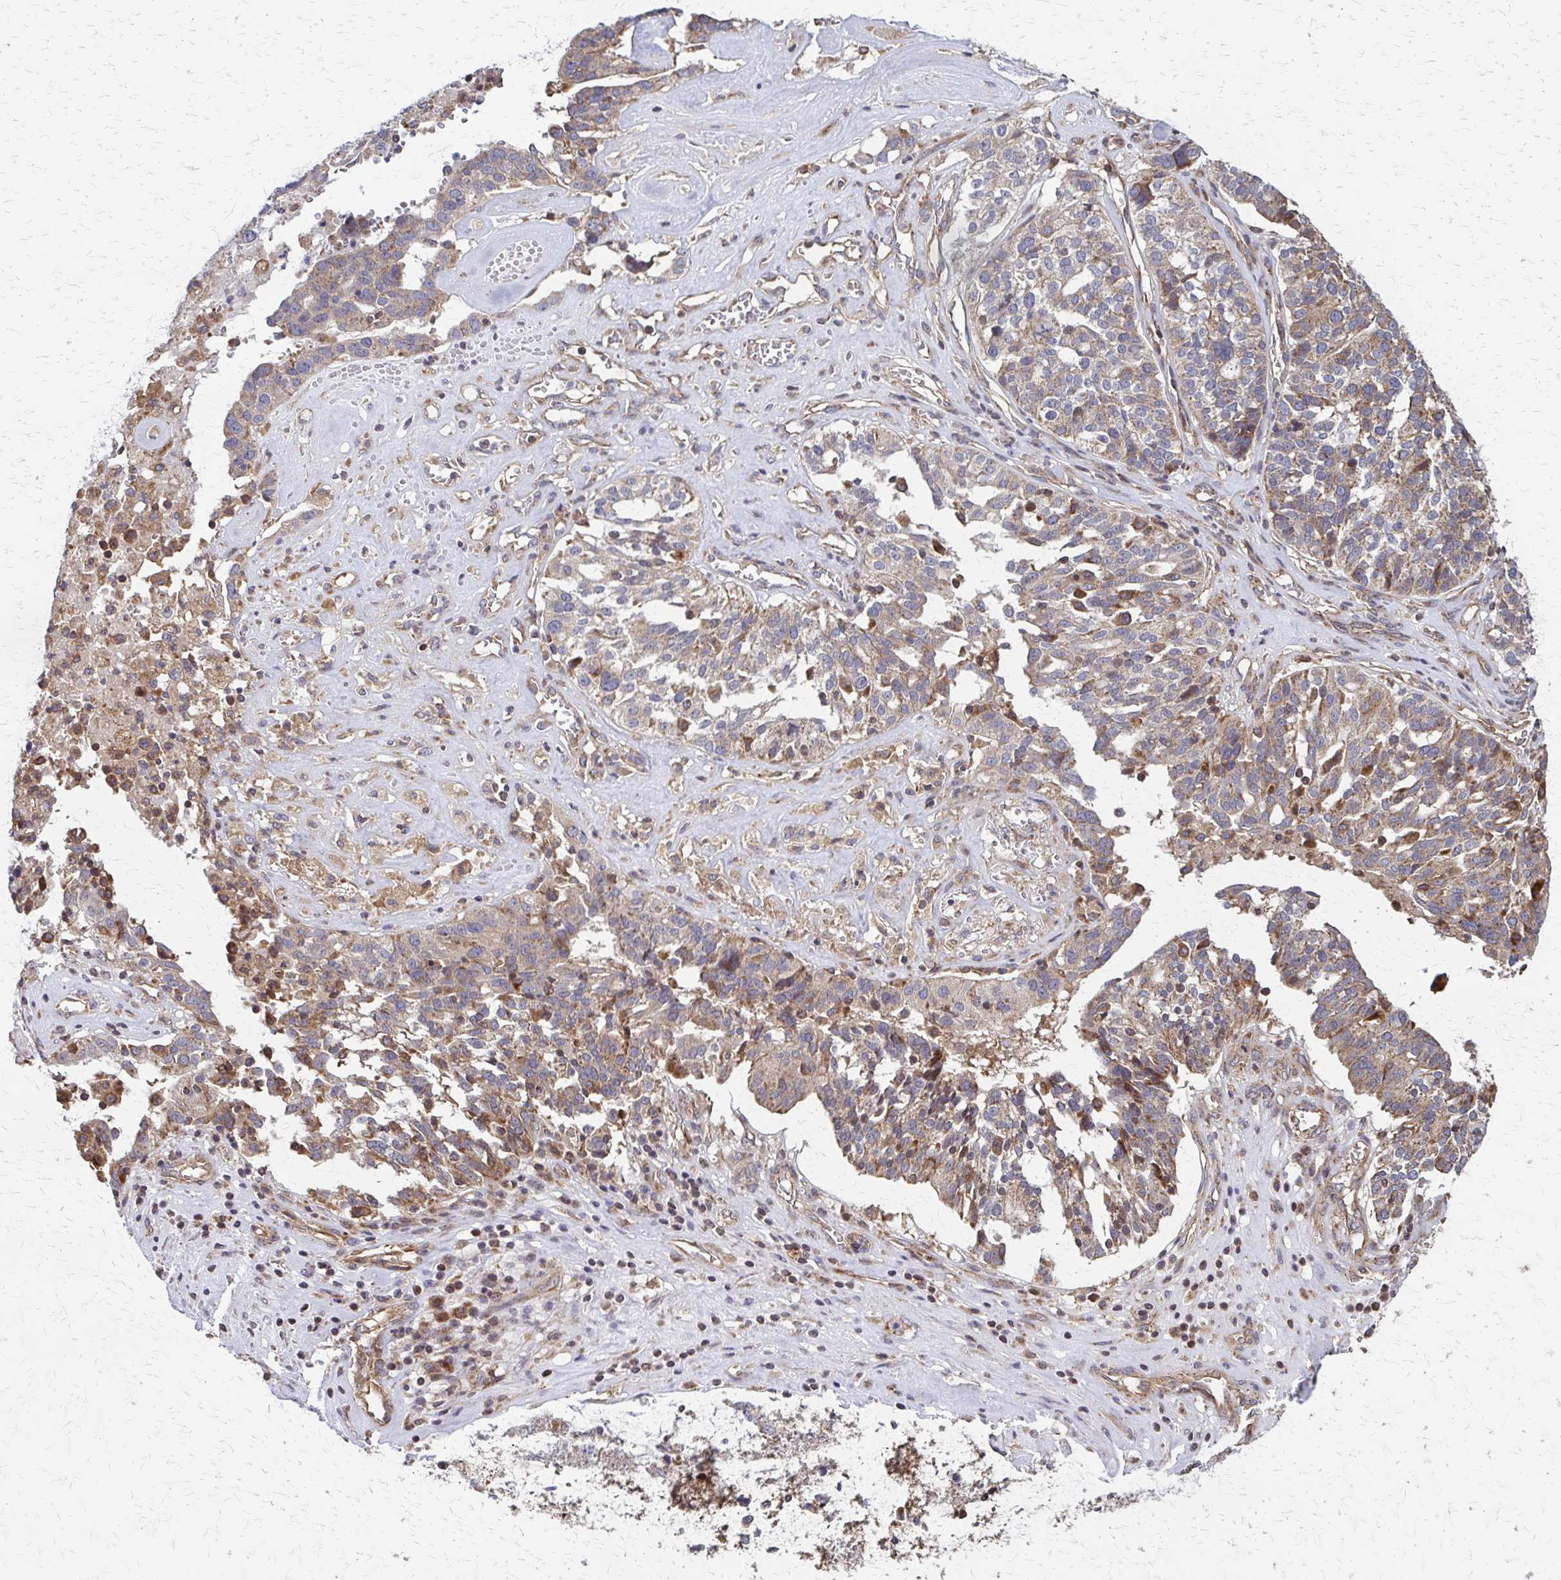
{"staining": {"intensity": "moderate", "quantity": ">75%", "location": "cytoplasmic/membranous"}, "tissue": "ovarian cancer", "cell_type": "Tumor cells", "image_type": "cancer", "snomed": [{"axis": "morphology", "description": "Cystadenocarcinoma, serous, NOS"}, {"axis": "topography", "description": "Ovary"}], "caption": "Ovarian serous cystadenocarcinoma stained with a protein marker reveals moderate staining in tumor cells.", "gene": "EEF2", "patient": {"sex": "female", "age": 59}}